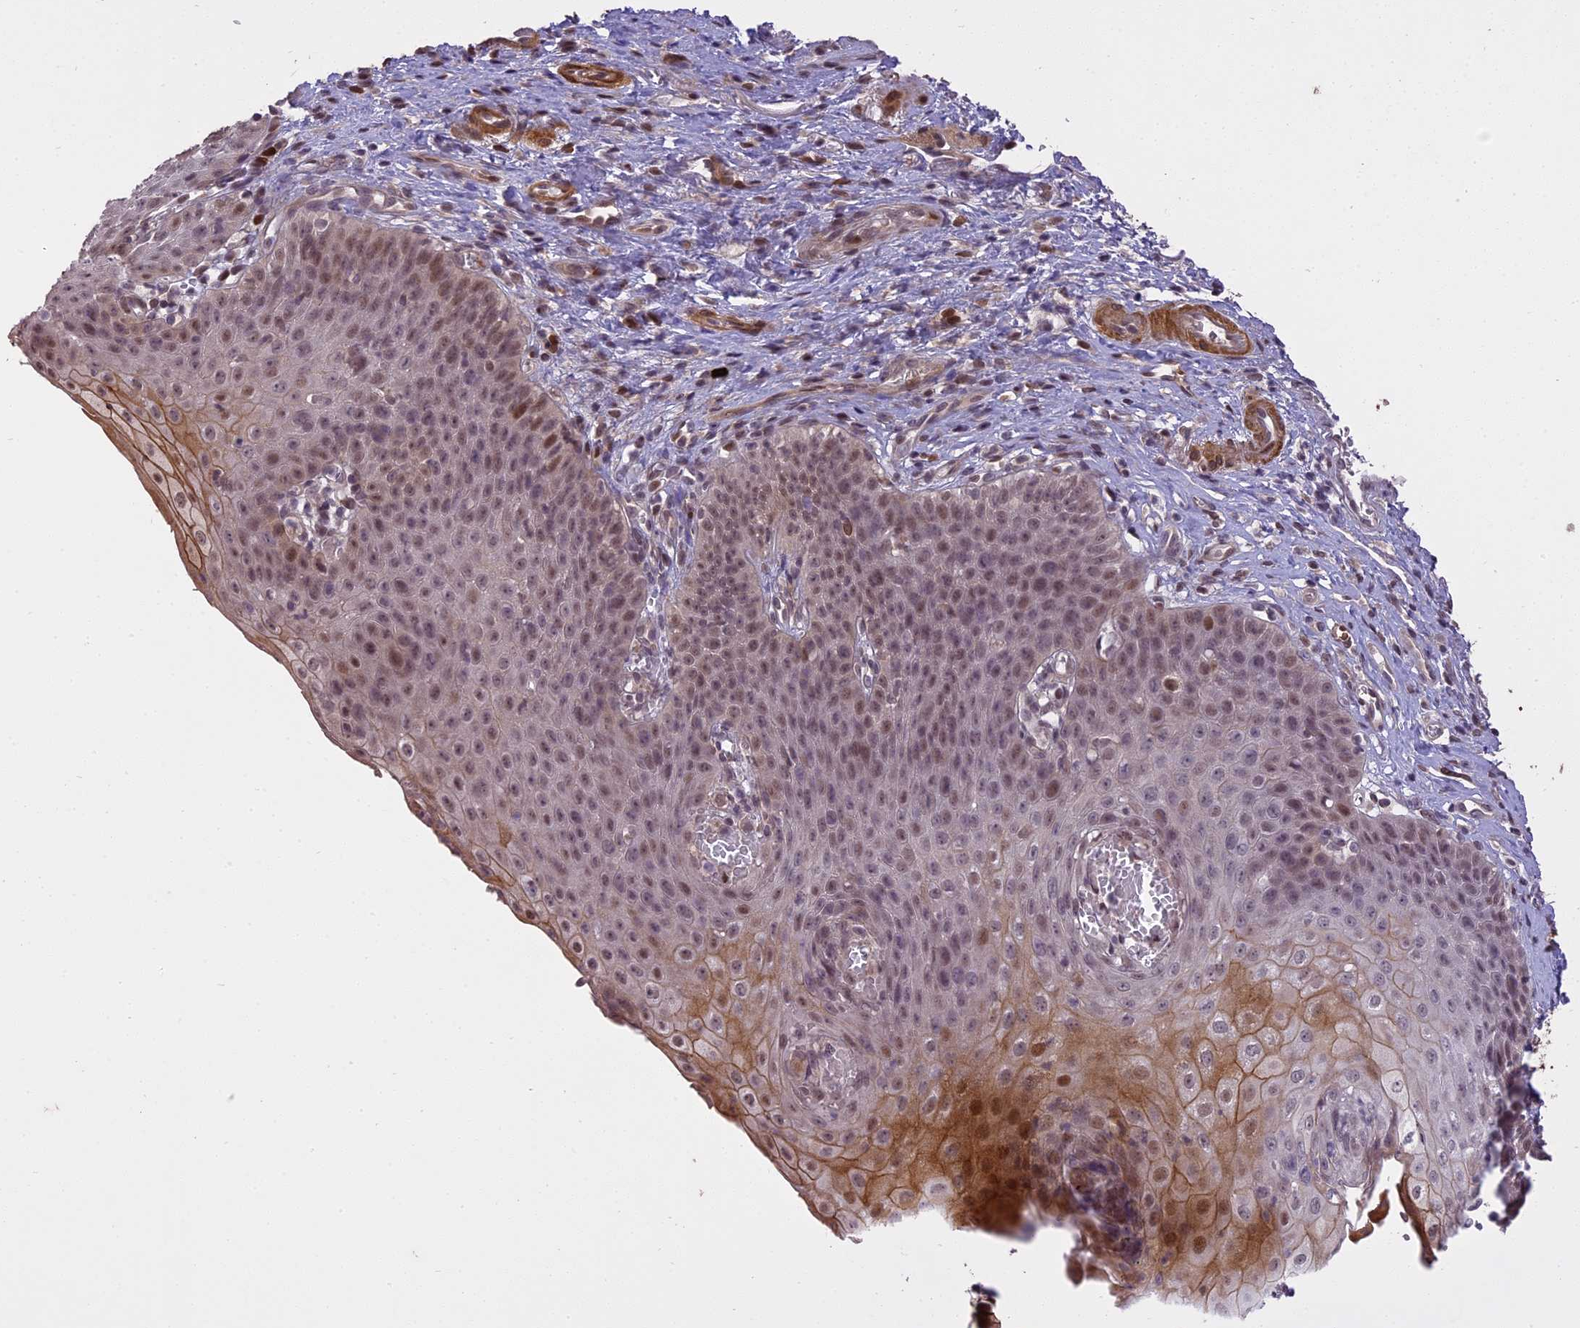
{"staining": {"intensity": "strong", "quantity": "25%-75%", "location": "cytoplasmic/membranous,nuclear"}, "tissue": "esophagus", "cell_type": "Squamous epithelial cells", "image_type": "normal", "snomed": [{"axis": "morphology", "description": "Normal tissue, NOS"}, {"axis": "topography", "description": "Esophagus"}], "caption": "DAB immunohistochemical staining of benign esophagus demonstrates strong cytoplasmic/membranous,nuclear protein staining in approximately 25%-75% of squamous epithelial cells.", "gene": "PRELID2", "patient": {"sex": "male", "age": 71}}